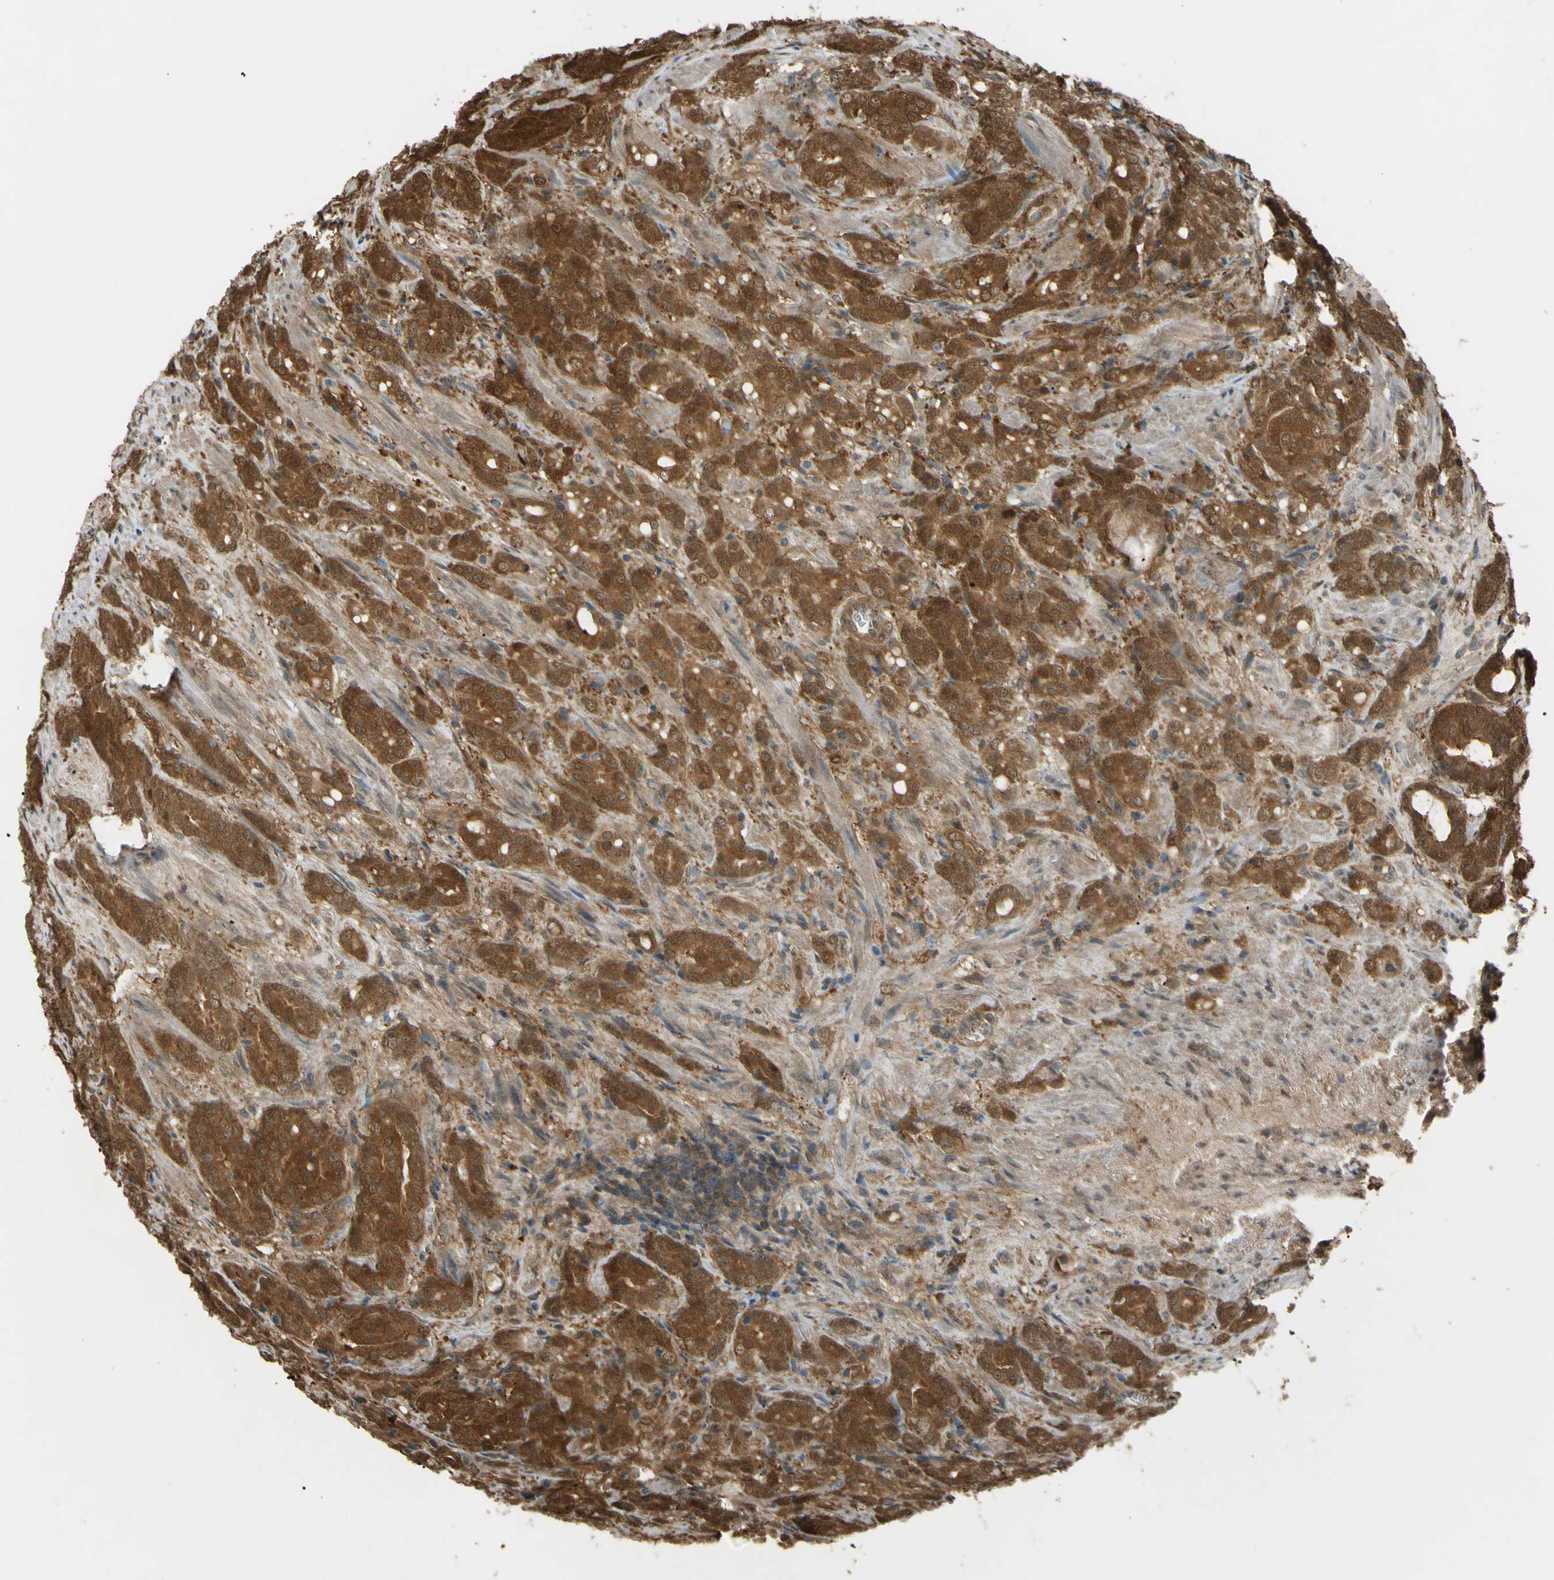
{"staining": {"intensity": "strong", "quantity": ">75%", "location": "cytoplasmic/membranous,nuclear"}, "tissue": "prostate cancer", "cell_type": "Tumor cells", "image_type": "cancer", "snomed": [{"axis": "morphology", "description": "Adenocarcinoma, High grade"}, {"axis": "topography", "description": "Prostate"}], "caption": "Human prostate adenocarcinoma (high-grade) stained with a brown dye displays strong cytoplasmic/membranous and nuclear positive staining in approximately >75% of tumor cells.", "gene": "YWHAQ", "patient": {"sex": "male", "age": 64}}